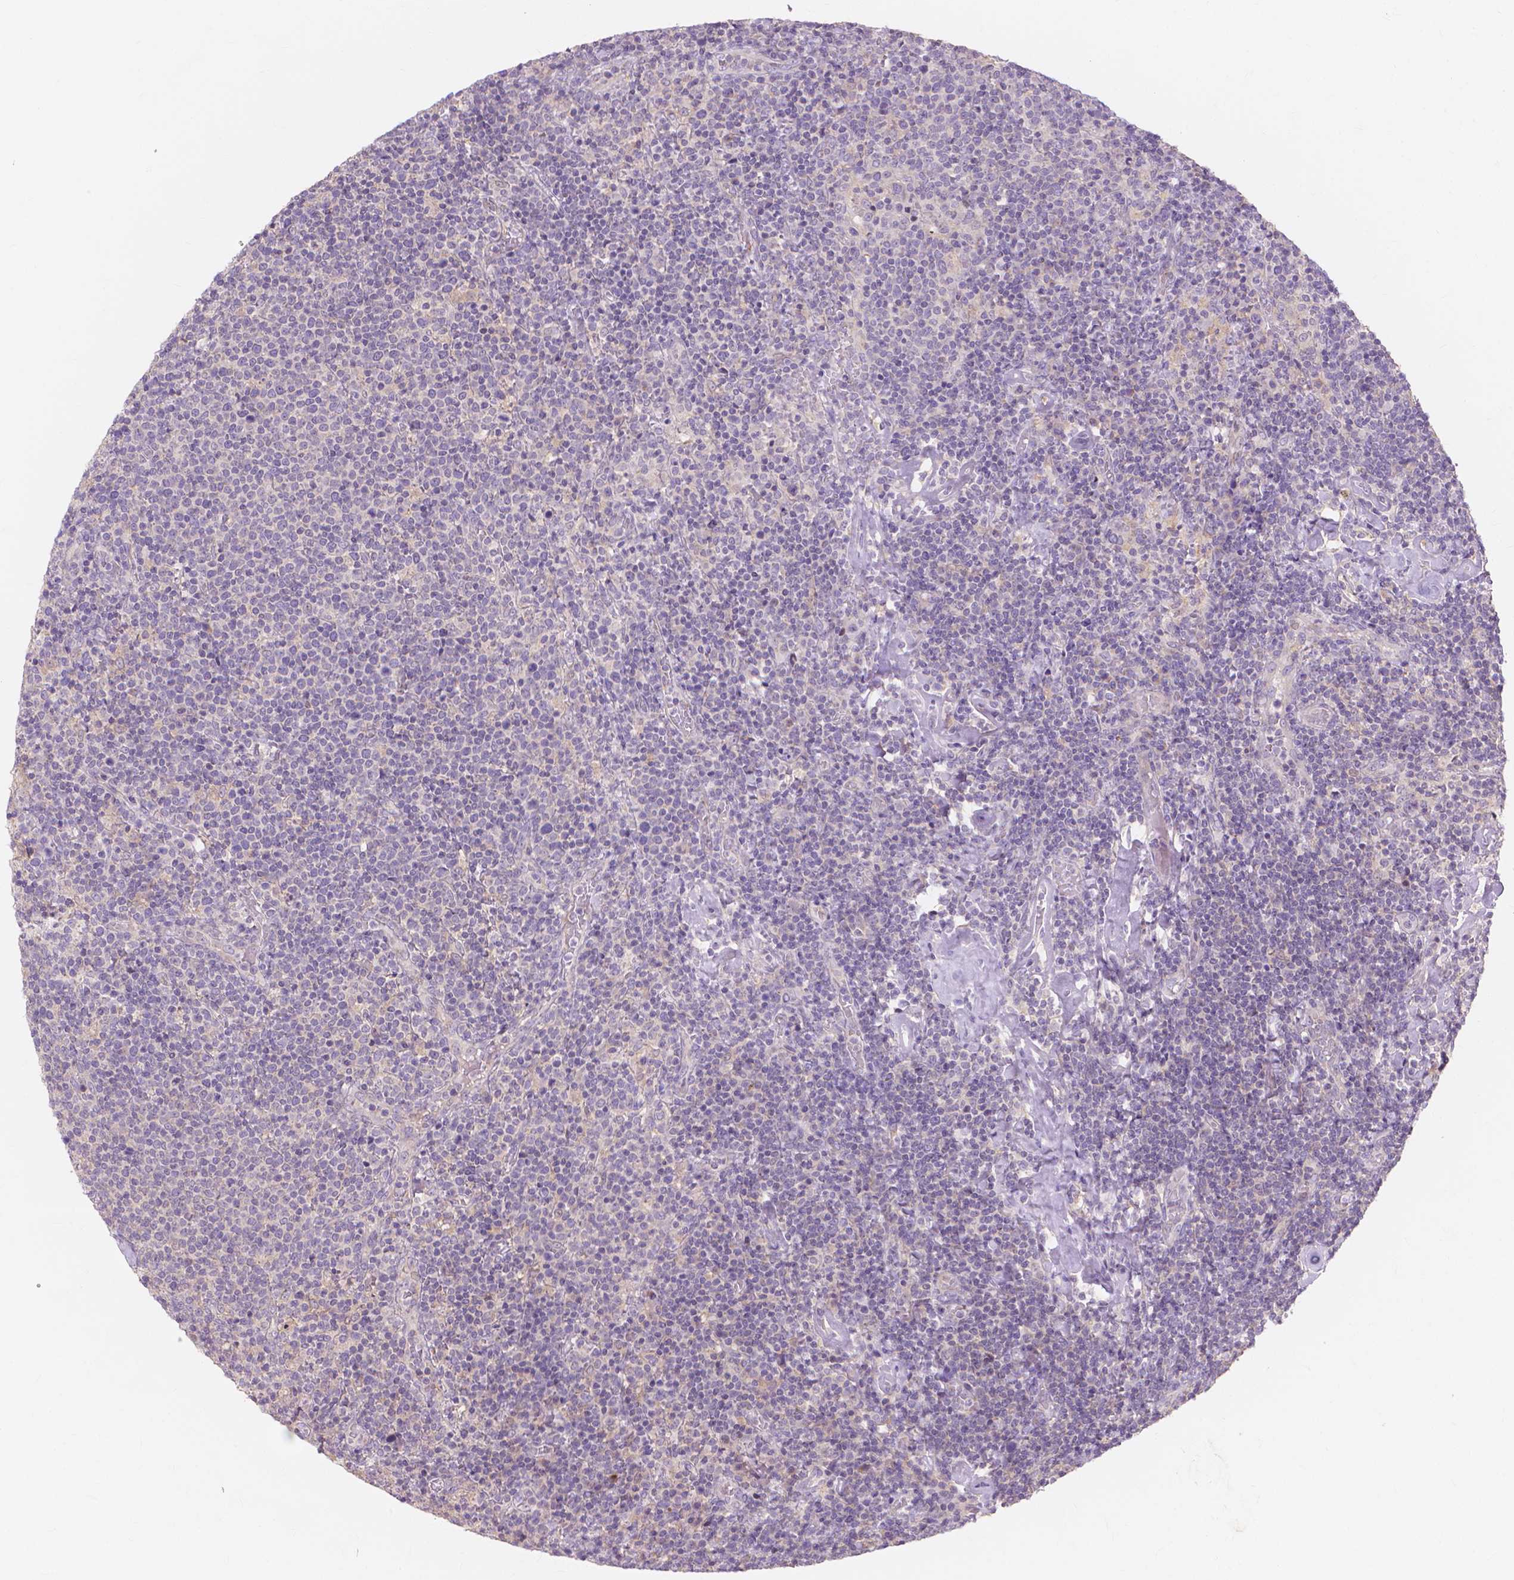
{"staining": {"intensity": "negative", "quantity": "none", "location": "none"}, "tissue": "lymphoma", "cell_type": "Tumor cells", "image_type": "cancer", "snomed": [{"axis": "morphology", "description": "Malignant lymphoma, non-Hodgkin's type, High grade"}, {"axis": "topography", "description": "Lymph node"}], "caption": "Immunohistochemistry (IHC) micrograph of malignant lymphoma, non-Hodgkin's type (high-grade) stained for a protein (brown), which exhibits no staining in tumor cells.", "gene": "PRDM13", "patient": {"sex": "male", "age": 61}}